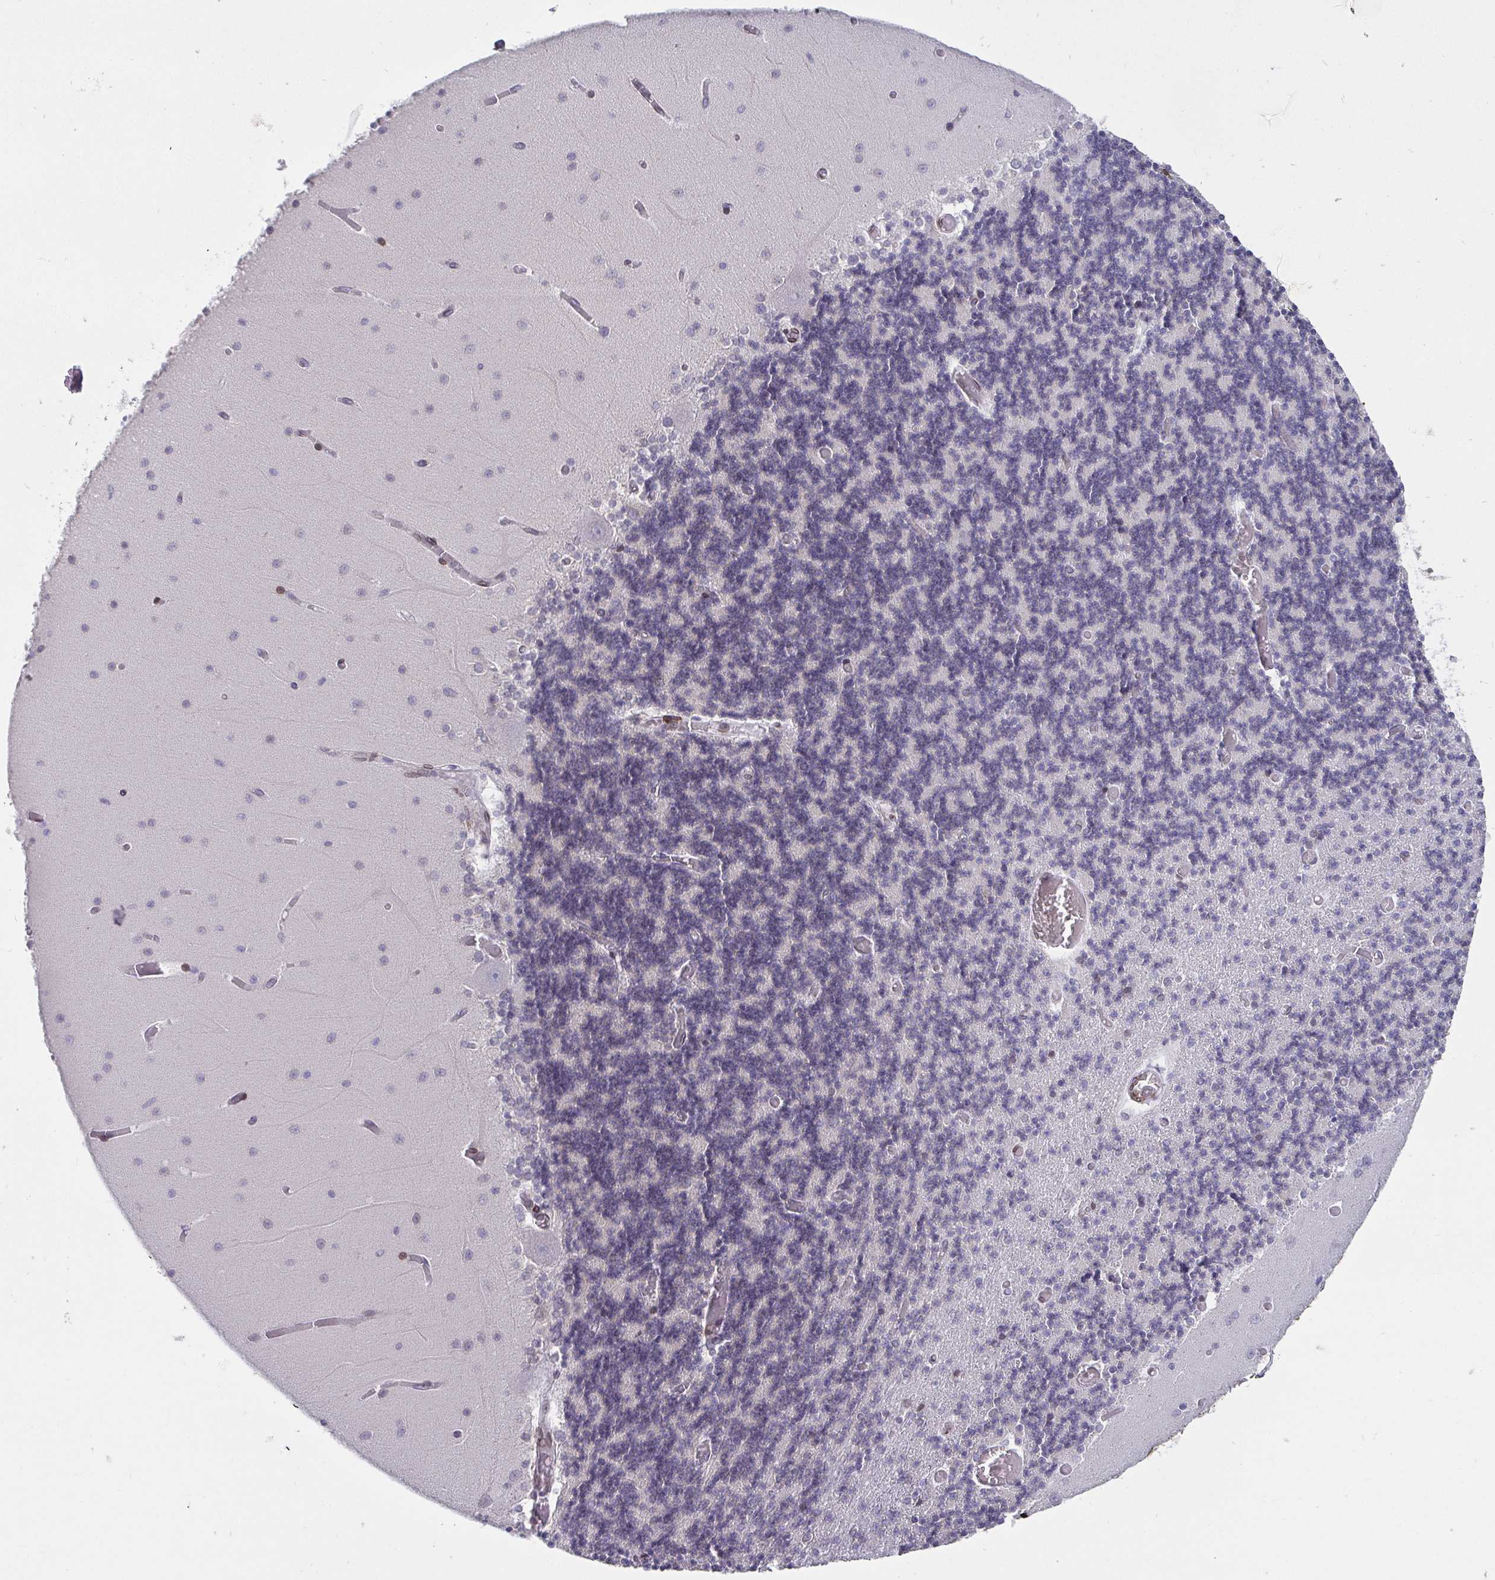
{"staining": {"intensity": "negative", "quantity": "none", "location": "none"}, "tissue": "cerebellum", "cell_type": "Cells in granular layer", "image_type": "normal", "snomed": [{"axis": "morphology", "description": "Normal tissue, NOS"}, {"axis": "topography", "description": "Cerebellum"}], "caption": "DAB immunohistochemical staining of benign human cerebellum reveals no significant expression in cells in granular layer.", "gene": "EMD", "patient": {"sex": "female", "age": 28}}